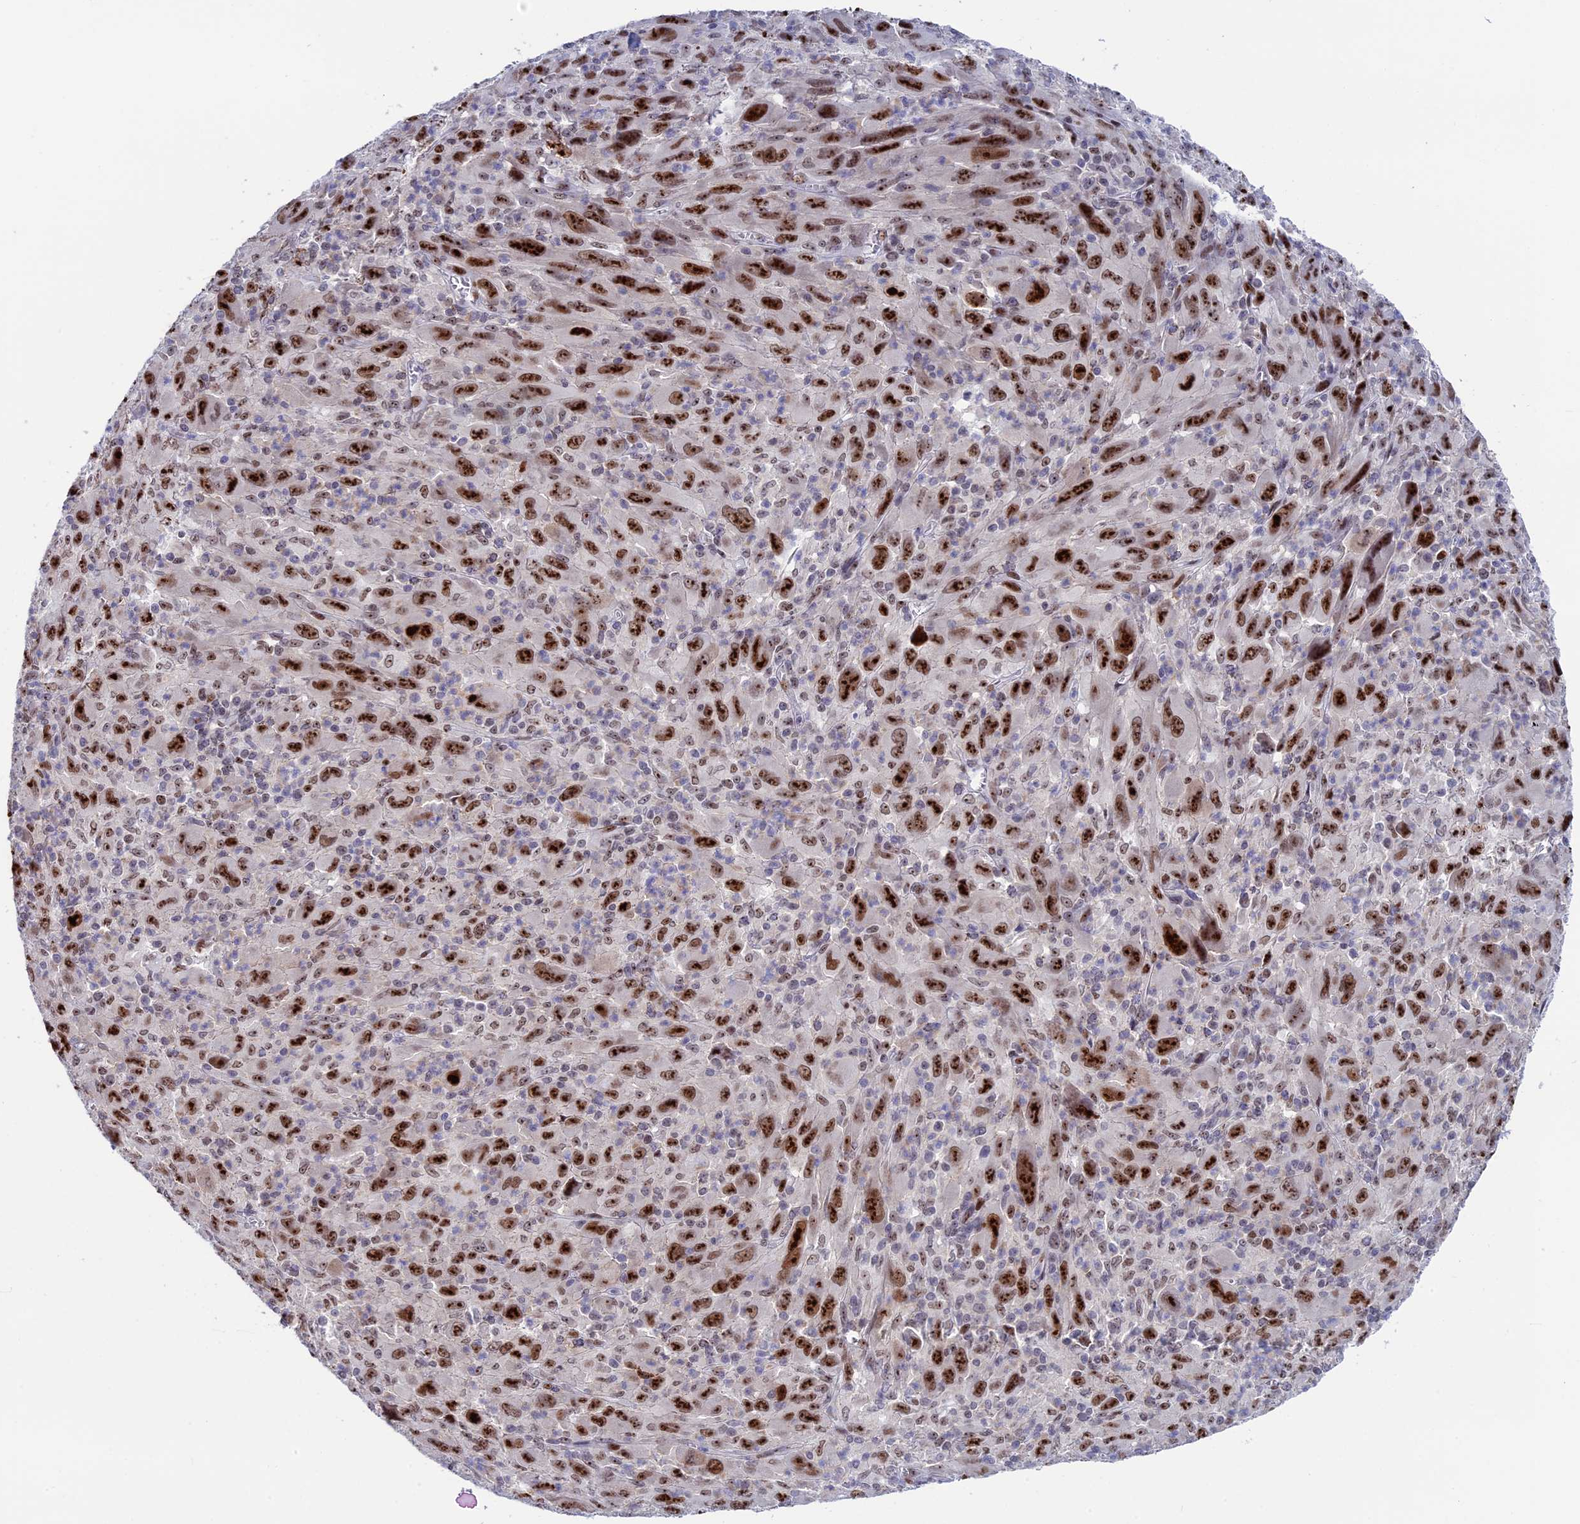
{"staining": {"intensity": "strong", "quantity": ">75%", "location": "nuclear"}, "tissue": "melanoma", "cell_type": "Tumor cells", "image_type": "cancer", "snomed": [{"axis": "morphology", "description": "Malignant melanoma, Metastatic site"}, {"axis": "topography", "description": "Skin"}], "caption": "Tumor cells show strong nuclear positivity in about >75% of cells in melanoma.", "gene": "CCDC86", "patient": {"sex": "female", "age": 56}}